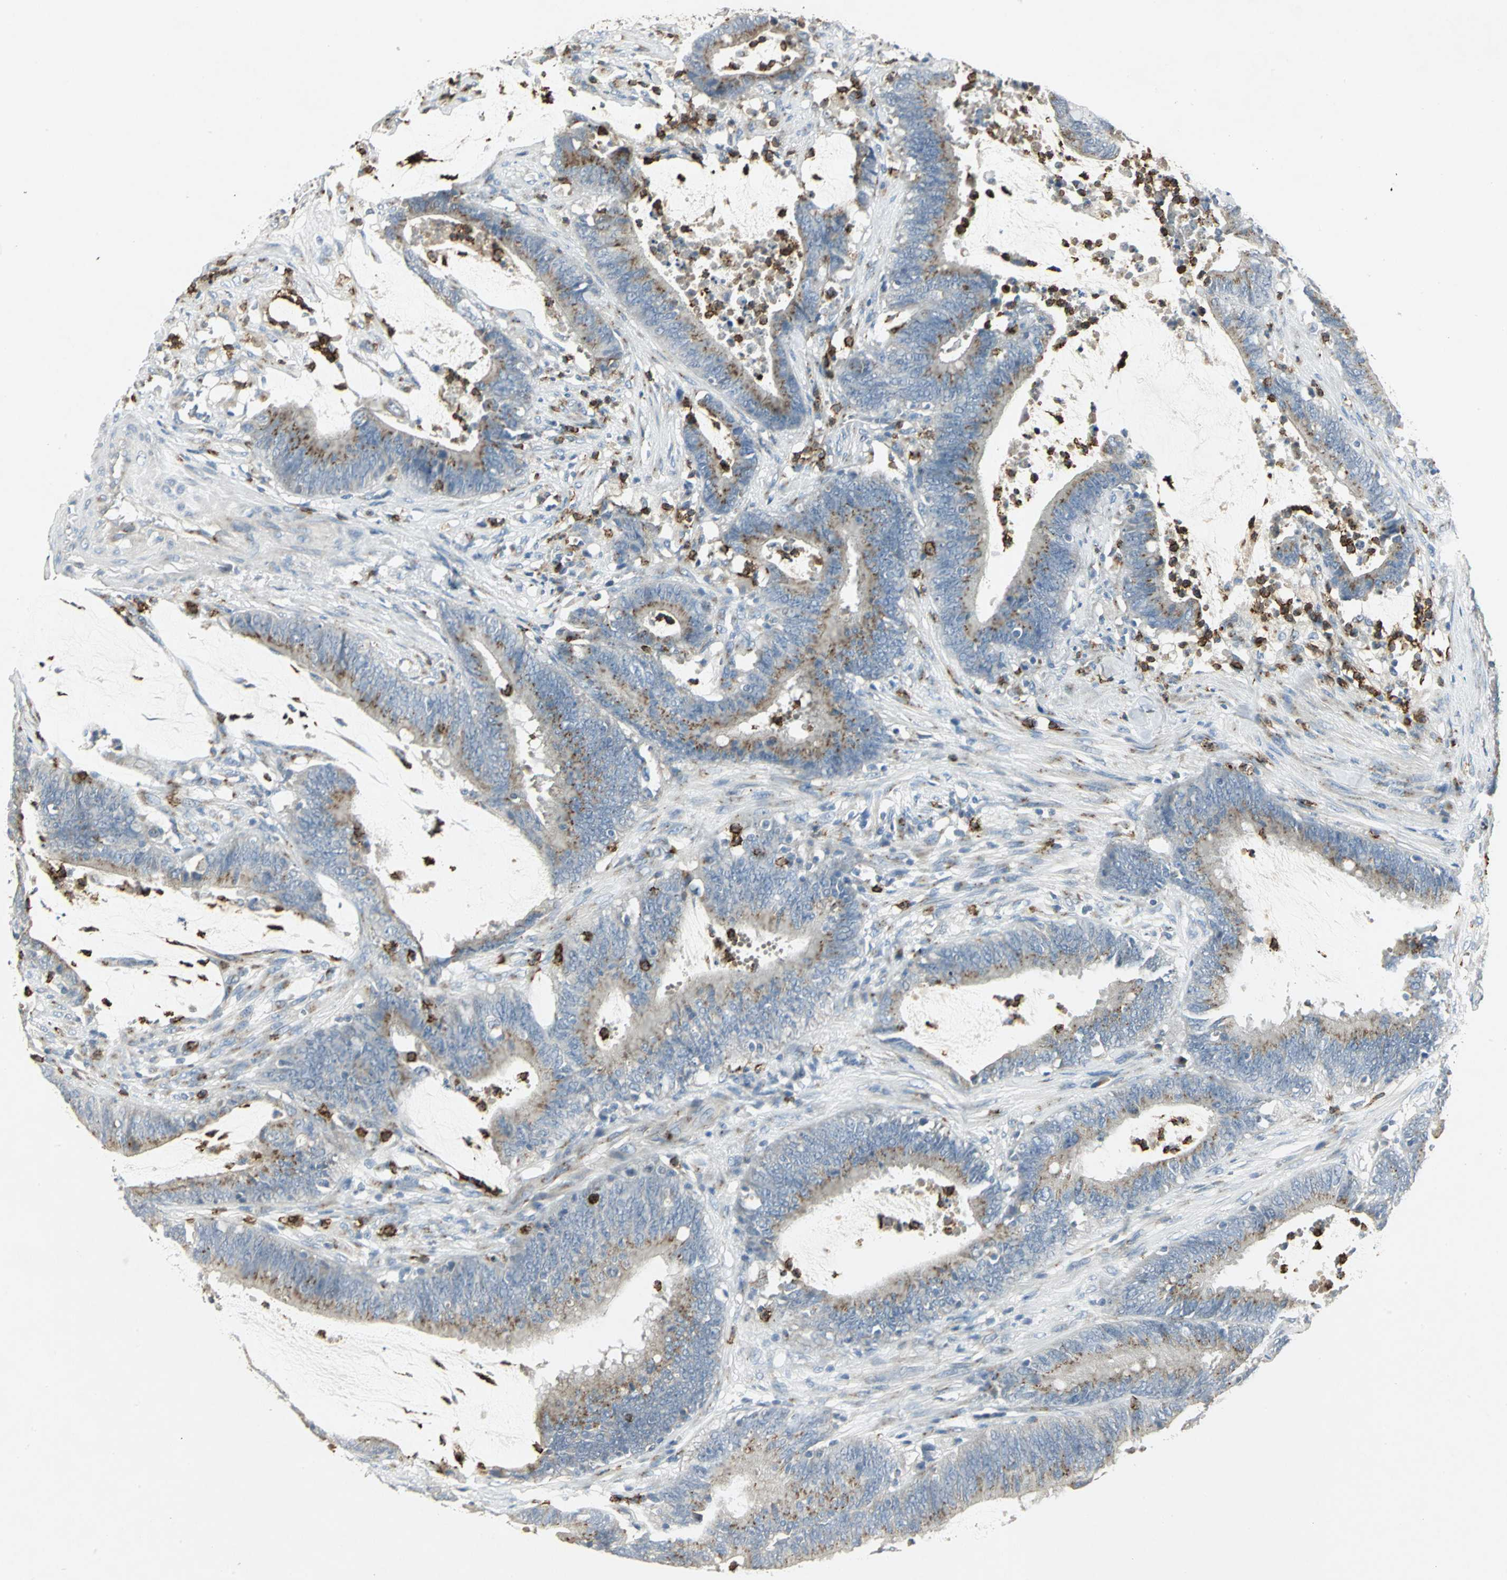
{"staining": {"intensity": "moderate", "quantity": ">75%", "location": "cytoplasmic/membranous"}, "tissue": "colorectal cancer", "cell_type": "Tumor cells", "image_type": "cancer", "snomed": [{"axis": "morphology", "description": "Adenocarcinoma, NOS"}, {"axis": "topography", "description": "Rectum"}], "caption": "Tumor cells exhibit medium levels of moderate cytoplasmic/membranous staining in about >75% of cells in human colorectal adenocarcinoma.", "gene": "TM9SF2", "patient": {"sex": "female", "age": 66}}